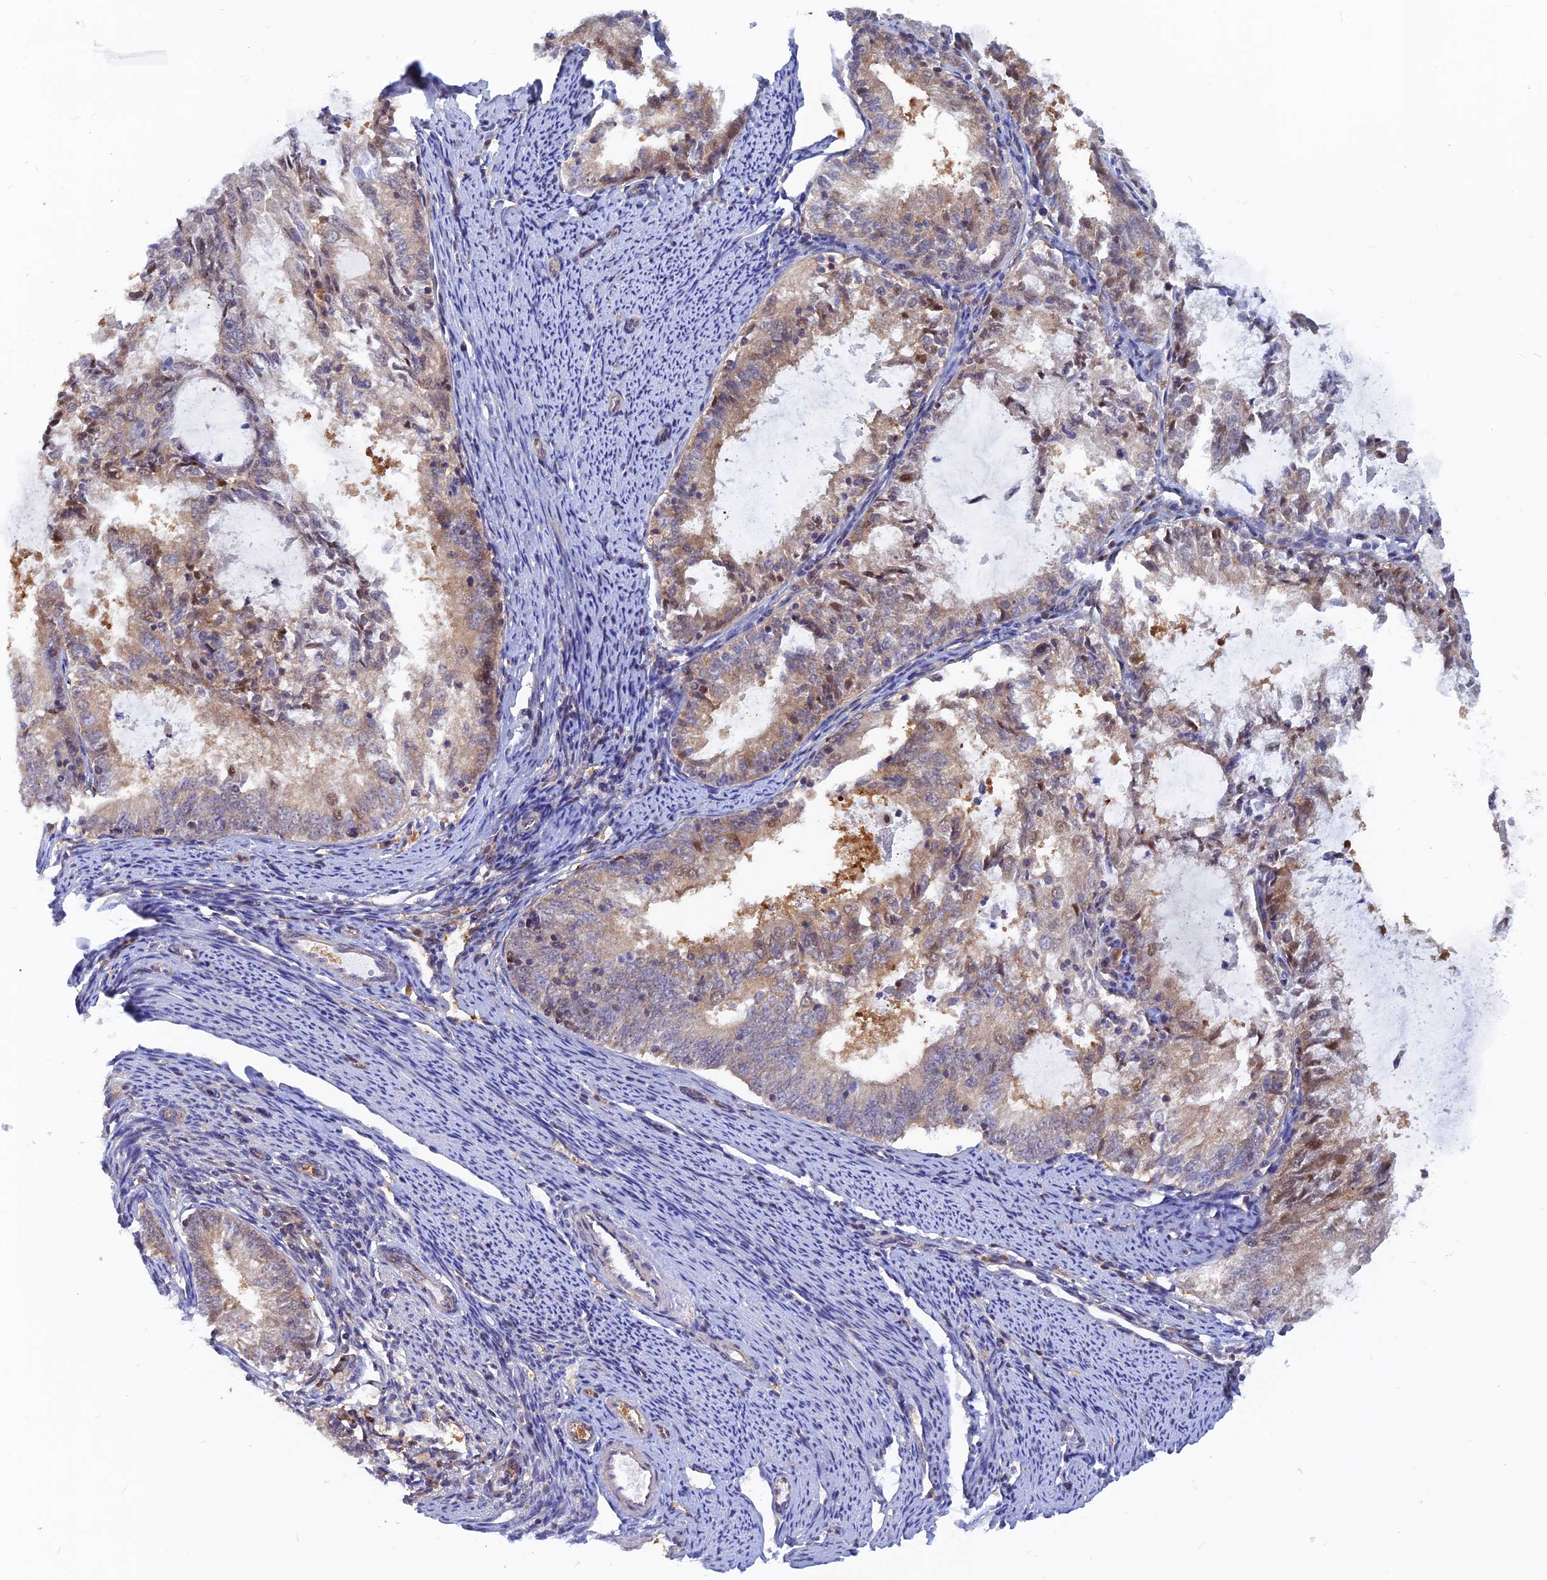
{"staining": {"intensity": "weak", "quantity": "25%-75%", "location": "cytoplasmic/membranous"}, "tissue": "endometrial cancer", "cell_type": "Tumor cells", "image_type": "cancer", "snomed": [{"axis": "morphology", "description": "Adenocarcinoma, NOS"}, {"axis": "topography", "description": "Endometrium"}], "caption": "IHC (DAB (3,3'-diaminobenzidine)) staining of endometrial cancer (adenocarcinoma) shows weak cytoplasmic/membranous protein positivity in about 25%-75% of tumor cells. The protein is shown in brown color, while the nuclei are stained blue.", "gene": "DNAJC16", "patient": {"sex": "female", "age": 57}}